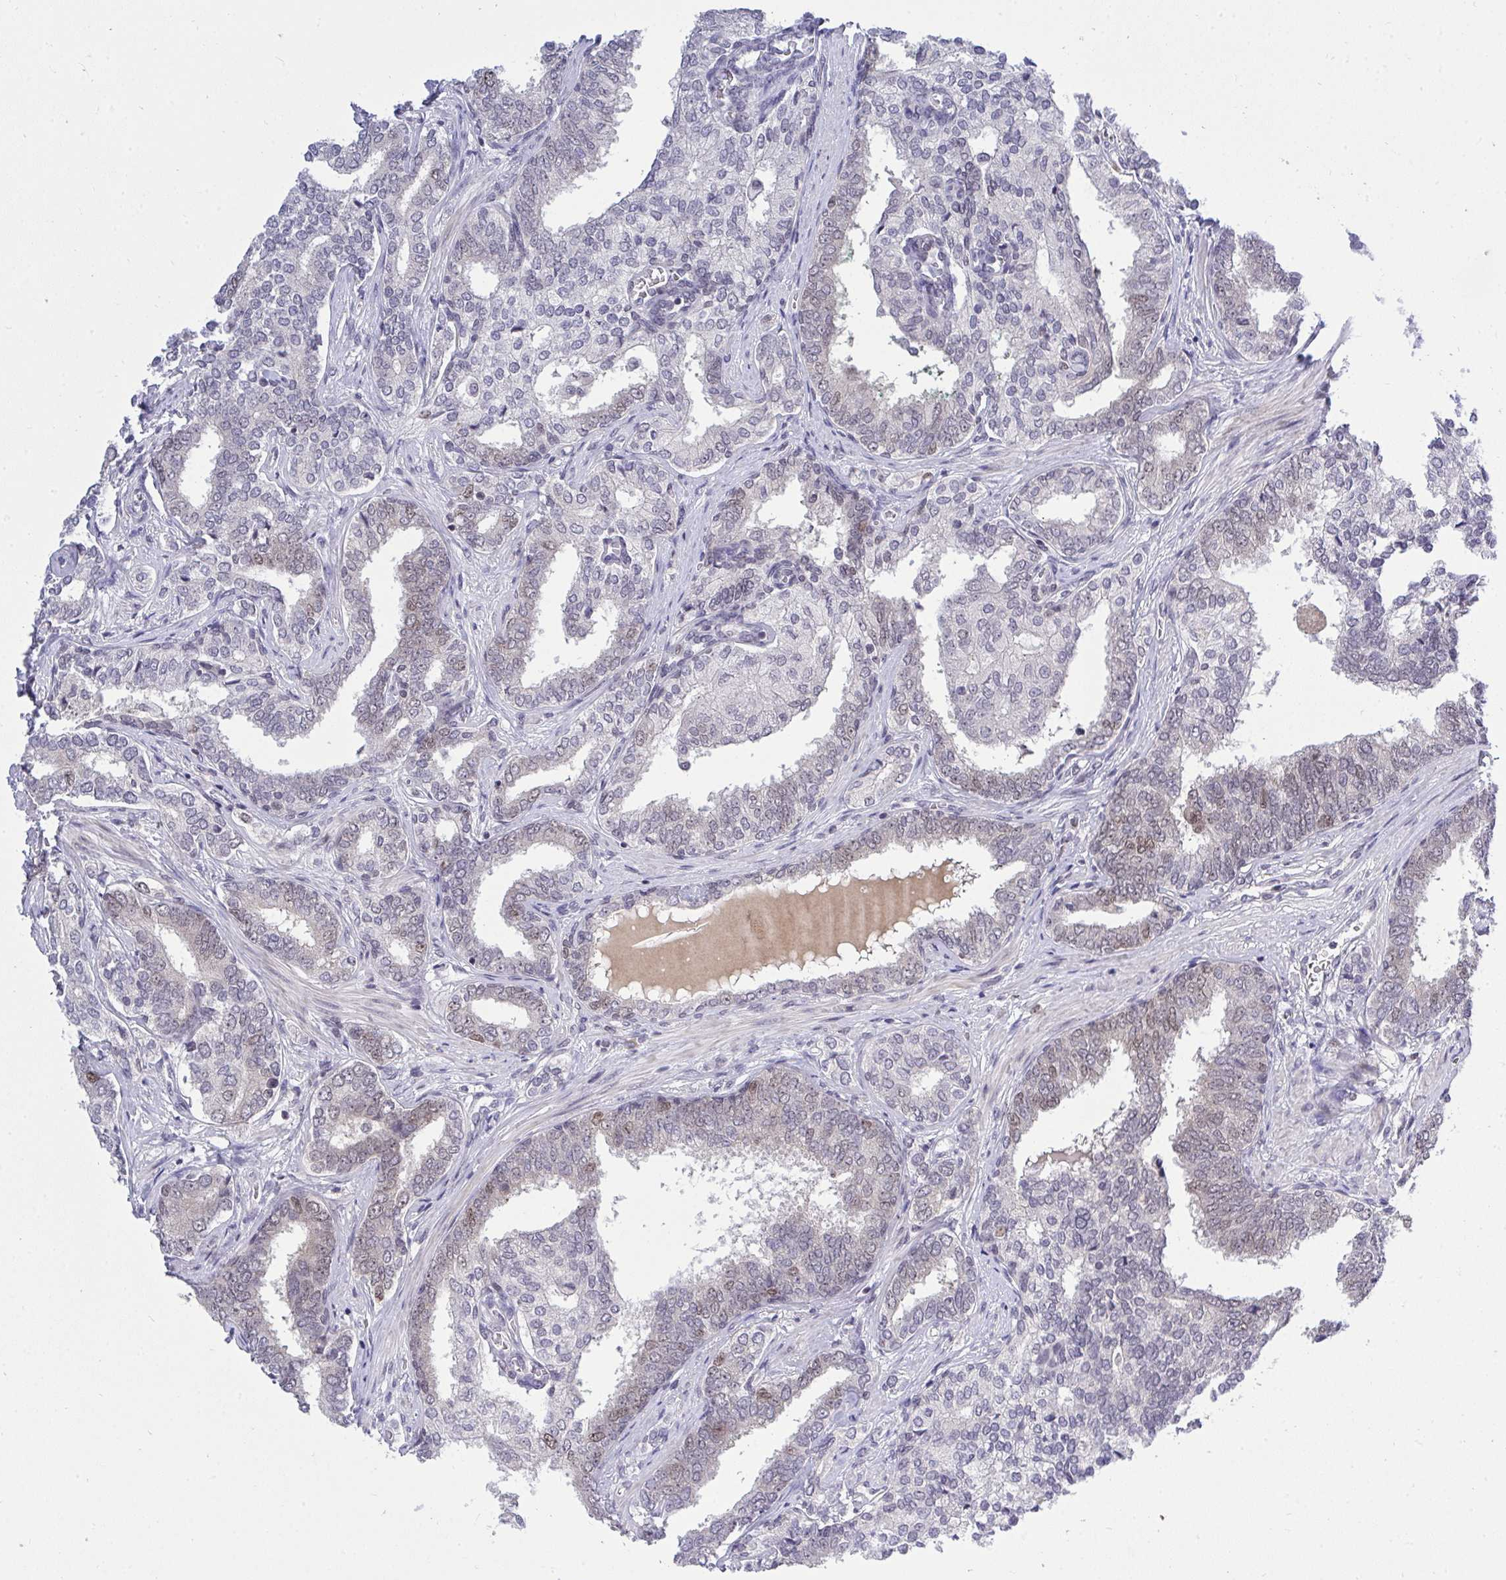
{"staining": {"intensity": "moderate", "quantity": "<25%", "location": "nuclear"}, "tissue": "prostate cancer", "cell_type": "Tumor cells", "image_type": "cancer", "snomed": [{"axis": "morphology", "description": "Adenocarcinoma, High grade"}, {"axis": "topography", "description": "Prostate"}], "caption": "IHC image of prostate cancer stained for a protein (brown), which reveals low levels of moderate nuclear positivity in approximately <25% of tumor cells.", "gene": "RFC4", "patient": {"sex": "male", "age": 72}}